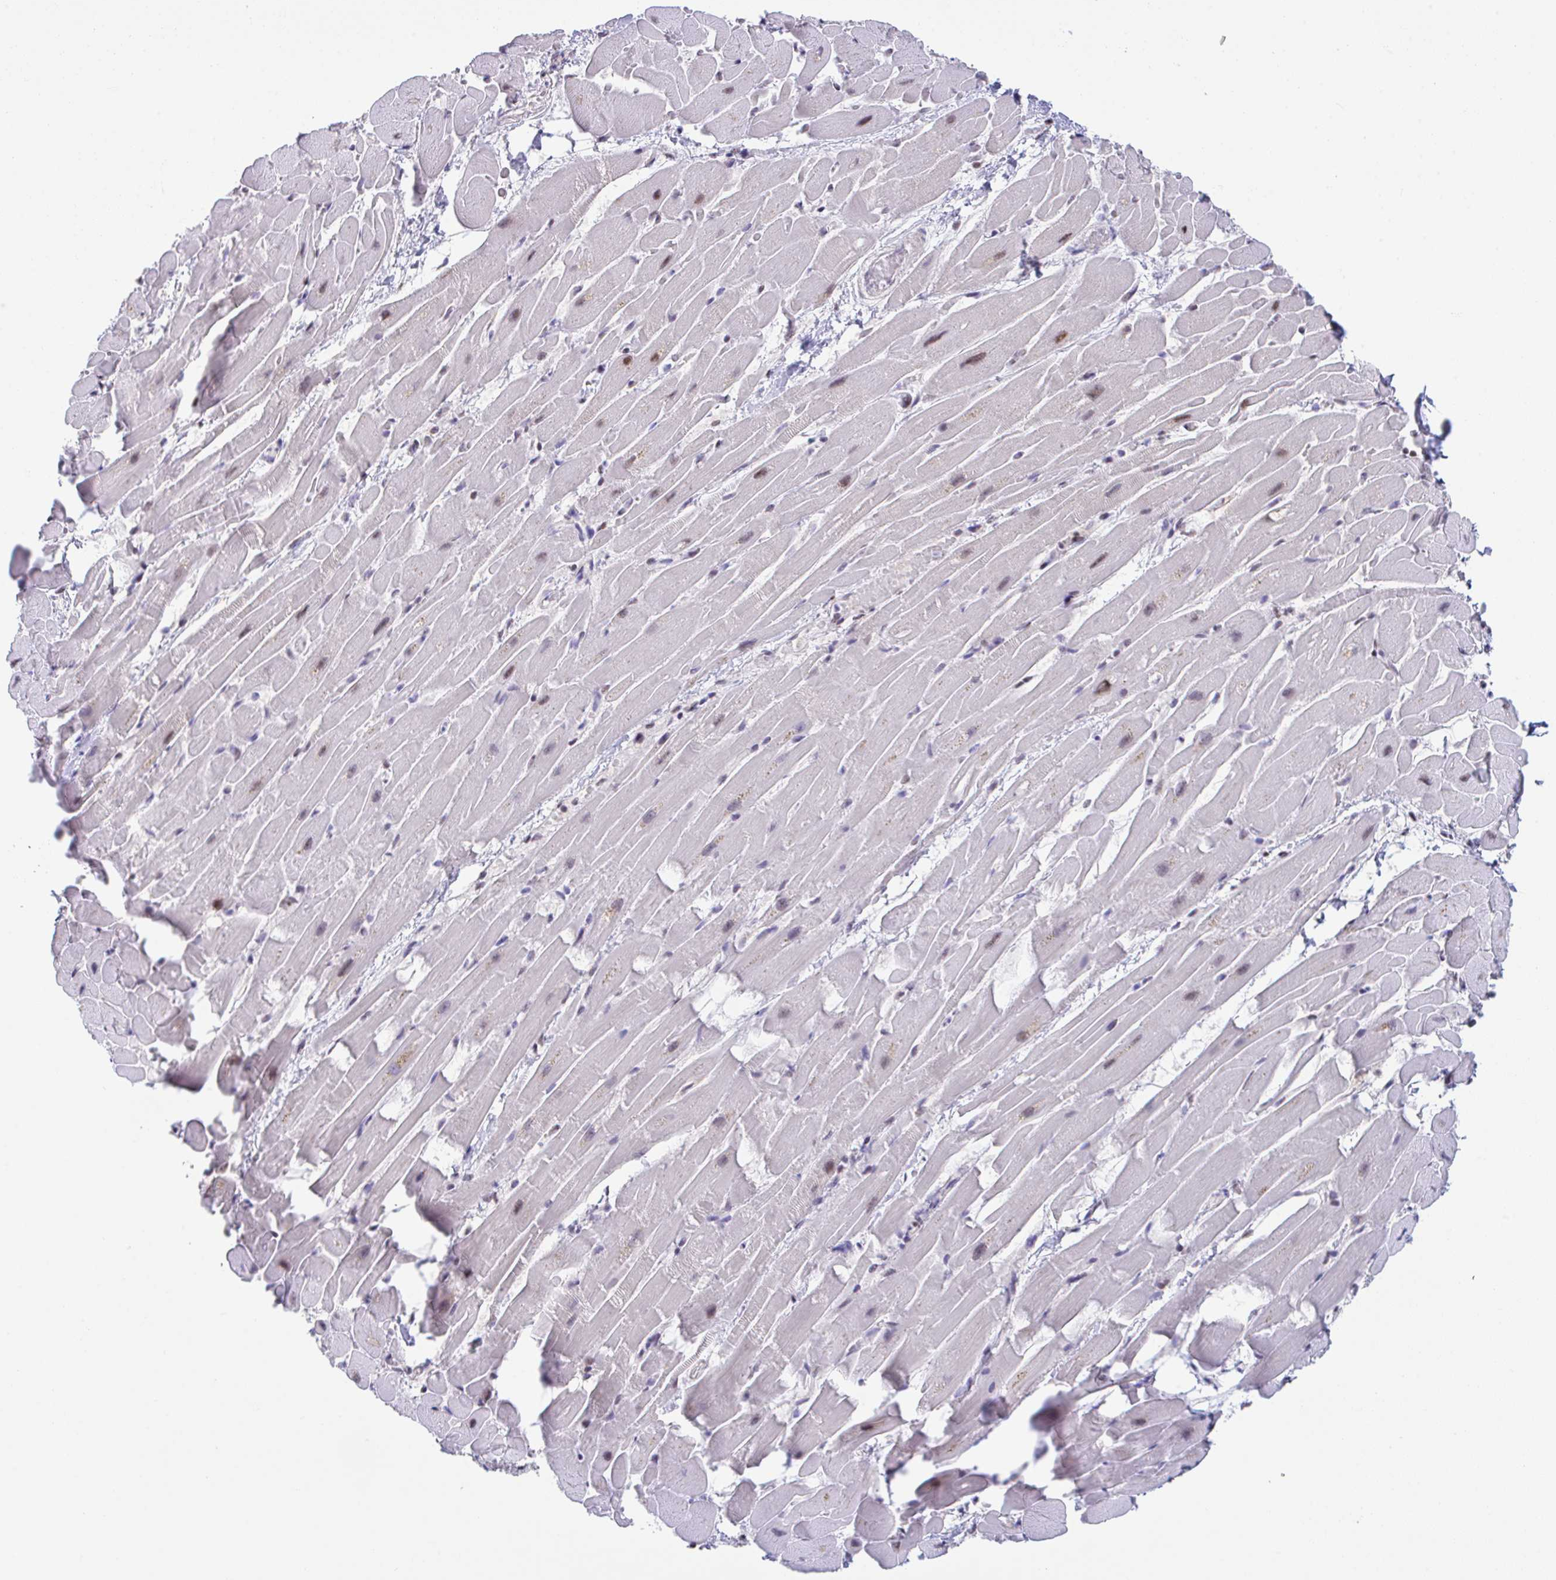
{"staining": {"intensity": "weak", "quantity": "25%-75%", "location": "nuclear"}, "tissue": "heart muscle", "cell_type": "Cardiomyocytes", "image_type": "normal", "snomed": [{"axis": "morphology", "description": "Normal tissue, NOS"}, {"axis": "topography", "description": "Heart"}], "caption": "Human heart muscle stained for a protein (brown) exhibits weak nuclear positive expression in approximately 25%-75% of cardiomyocytes.", "gene": "OR6K3", "patient": {"sex": "male", "age": 37}}